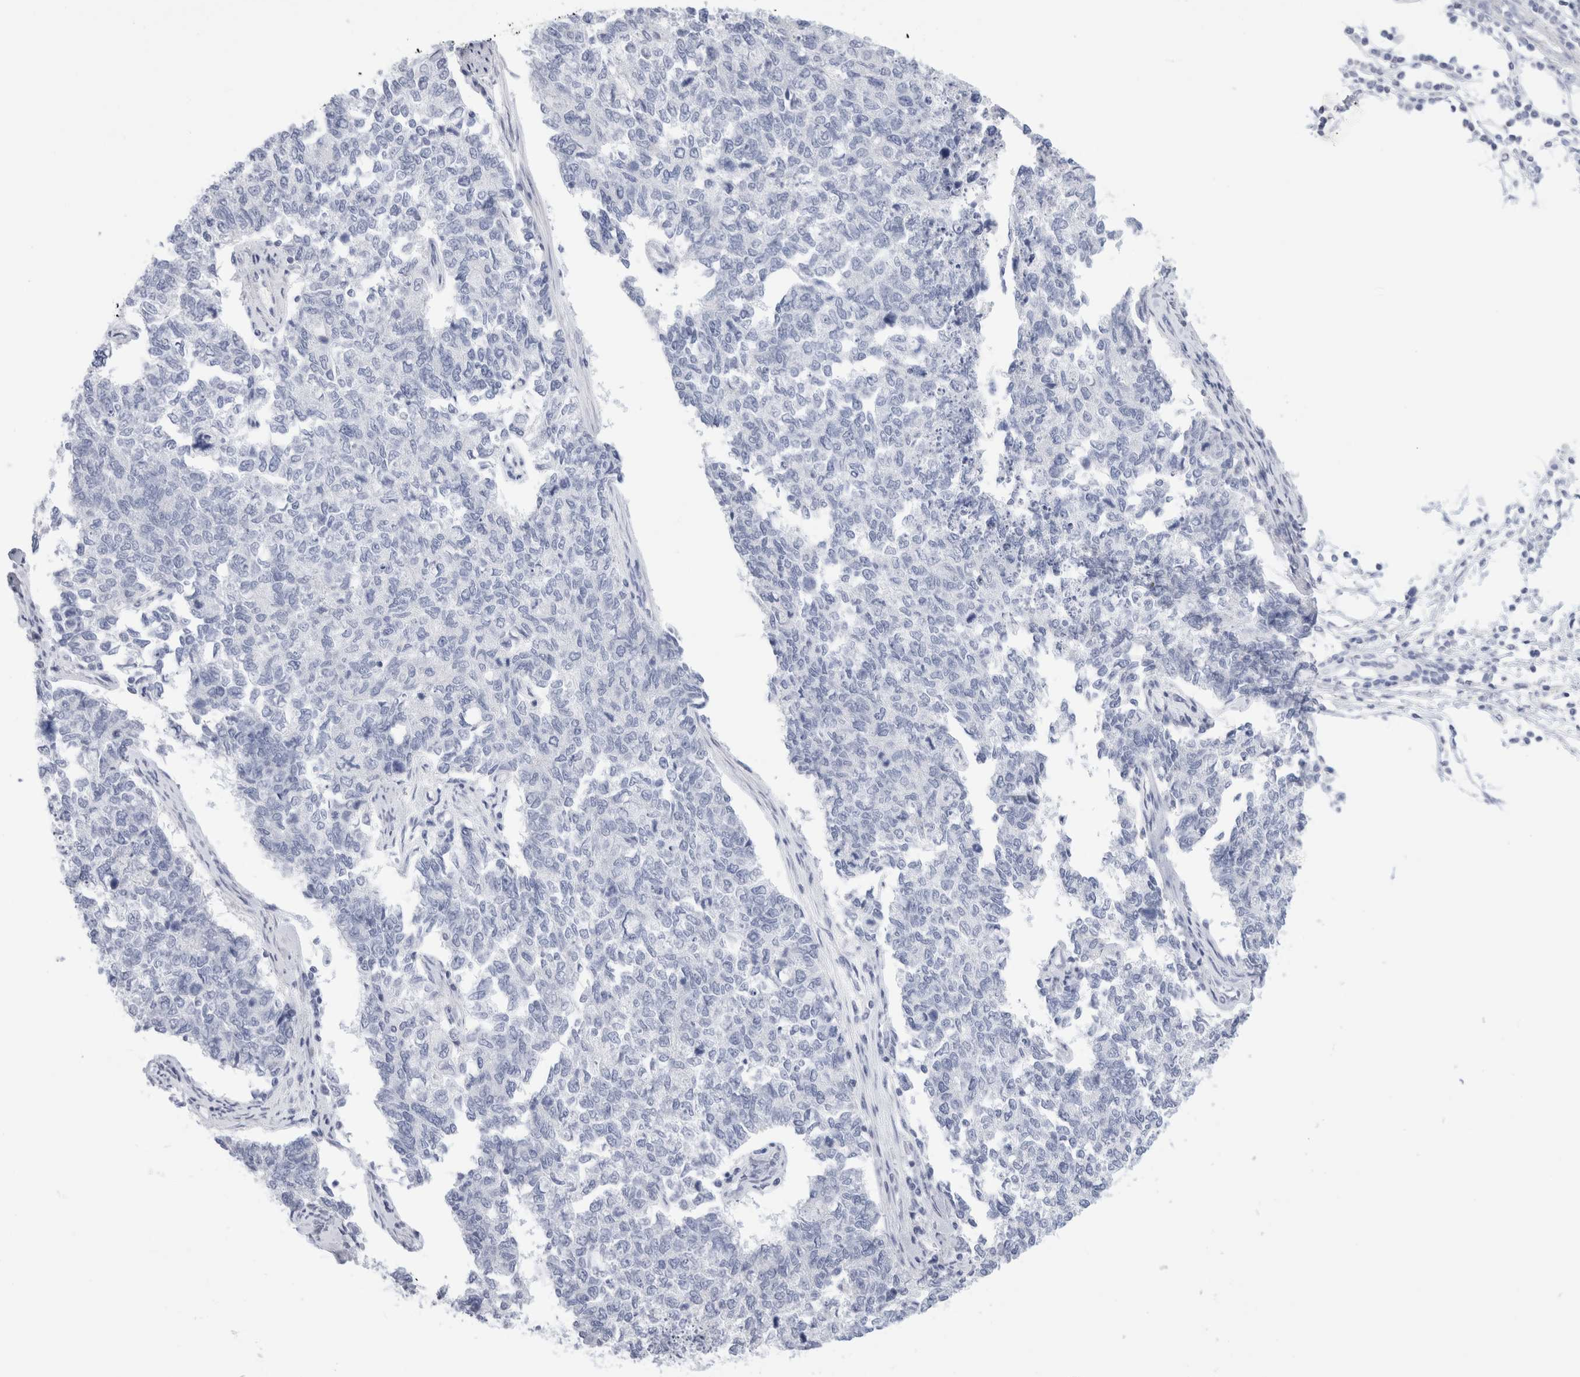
{"staining": {"intensity": "negative", "quantity": "none", "location": "none"}, "tissue": "cervical cancer", "cell_type": "Tumor cells", "image_type": "cancer", "snomed": [{"axis": "morphology", "description": "Squamous cell carcinoma, NOS"}, {"axis": "topography", "description": "Cervix"}], "caption": "Immunohistochemical staining of cervical cancer demonstrates no significant positivity in tumor cells.", "gene": "ECHDC2", "patient": {"sex": "female", "age": 63}}